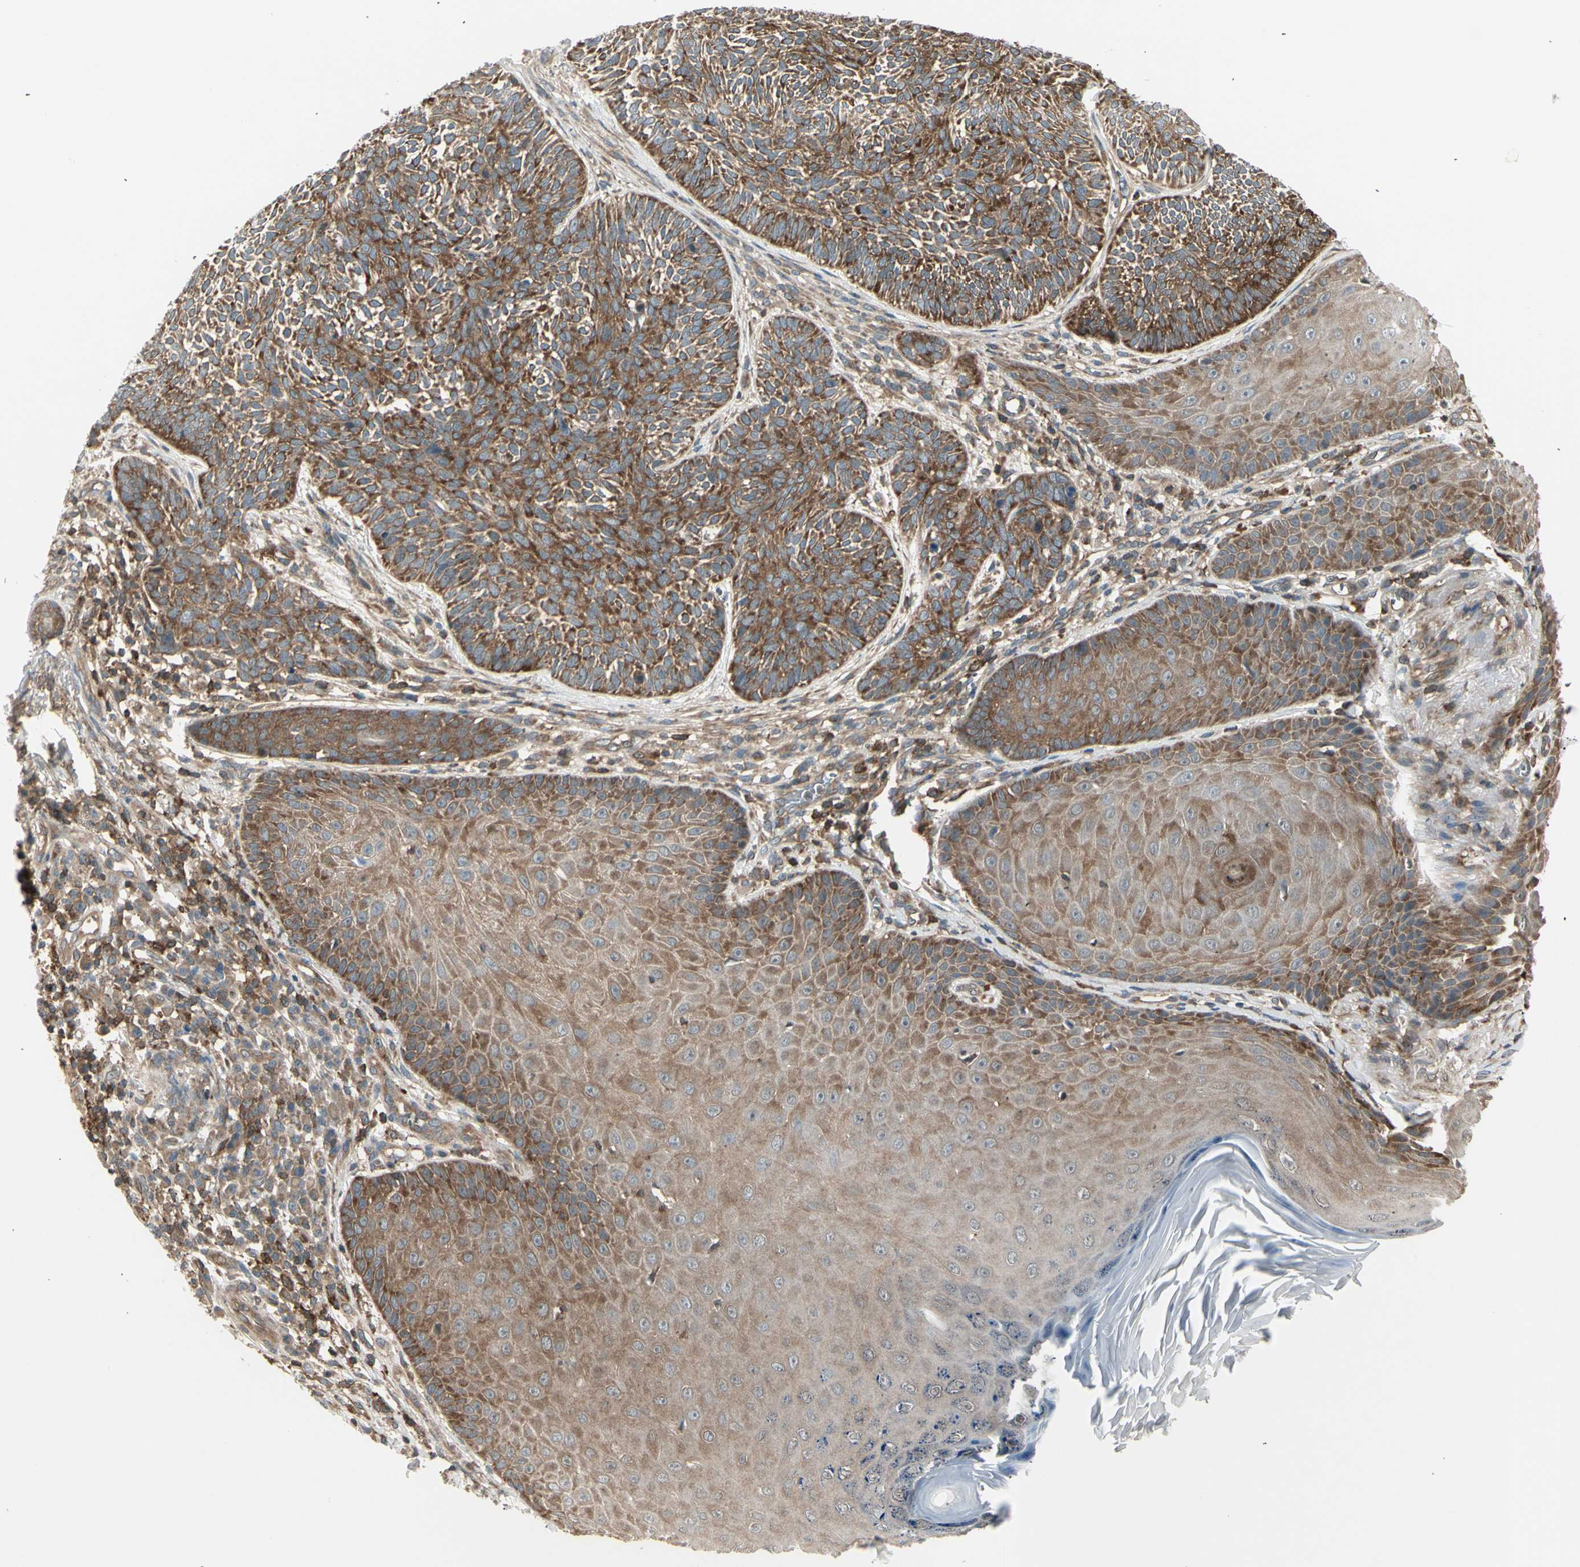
{"staining": {"intensity": "strong", "quantity": ">75%", "location": "cytoplasmic/membranous"}, "tissue": "skin cancer", "cell_type": "Tumor cells", "image_type": "cancer", "snomed": [{"axis": "morphology", "description": "Normal tissue, NOS"}, {"axis": "morphology", "description": "Basal cell carcinoma"}, {"axis": "topography", "description": "Skin"}], "caption": "A photomicrograph showing strong cytoplasmic/membranous staining in approximately >75% of tumor cells in basal cell carcinoma (skin), as visualized by brown immunohistochemical staining.", "gene": "OXSR1", "patient": {"sex": "male", "age": 52}}